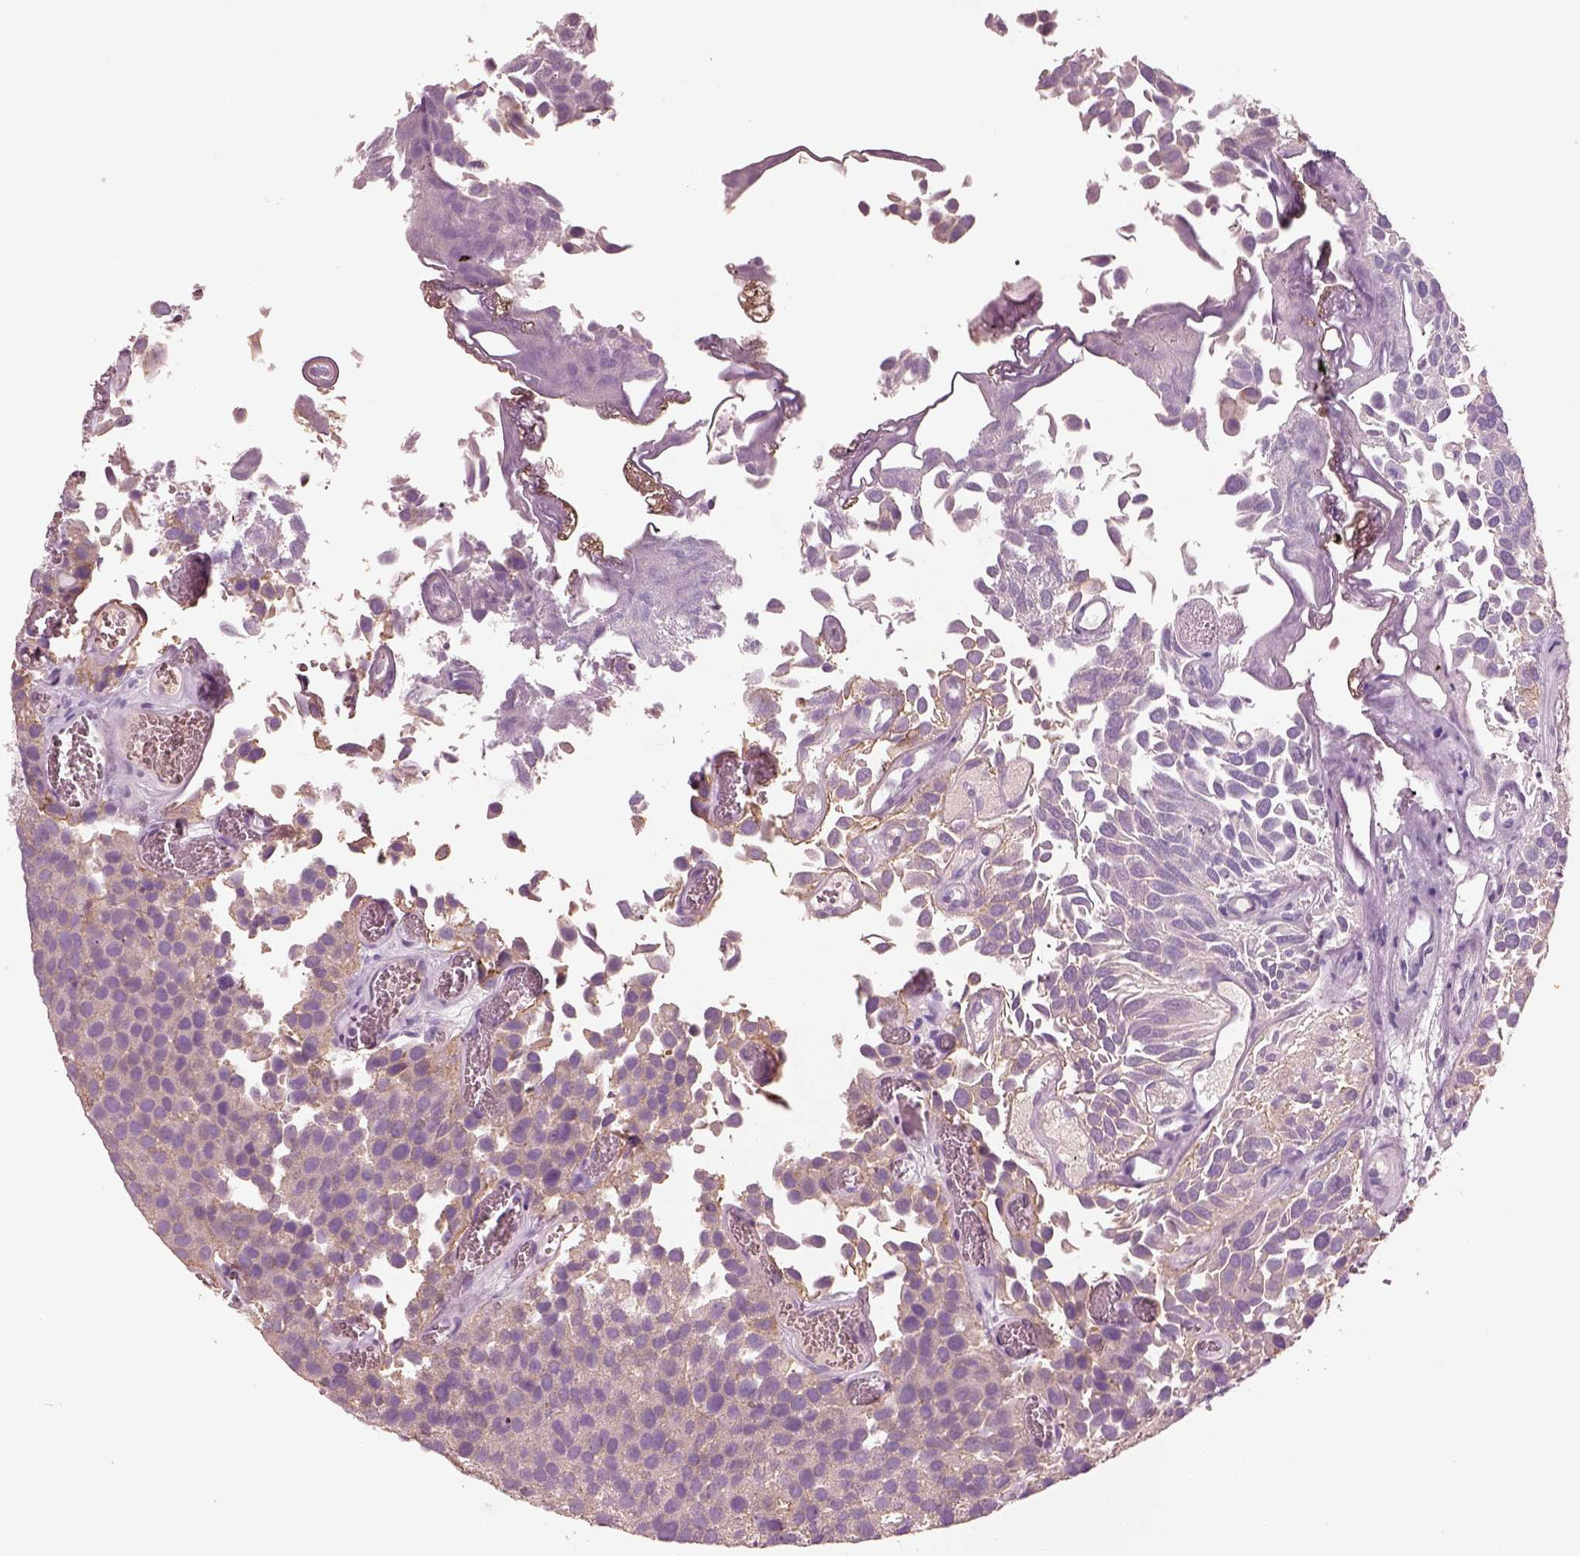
{"staining": {"intensity": "negative", "quantity": "none", "location": "none"}, "tissue": "urothelial cancer", "cell_type": "Tumor cells", "image_type": "cancer", "snomed": [{"axis": "morphology", "description": "Urothelial carcinoma, Low grade"}, {"axis": "topography", "description": "Urinary bladder"}], "caption": "IHC histopathology image of human urothelial carcinoma (low-grade) stained for a protein (brown), which displays no positivity in tumor cells.", "gene": "IGLL1", "patient": {"sex": "female", "age": 69}}